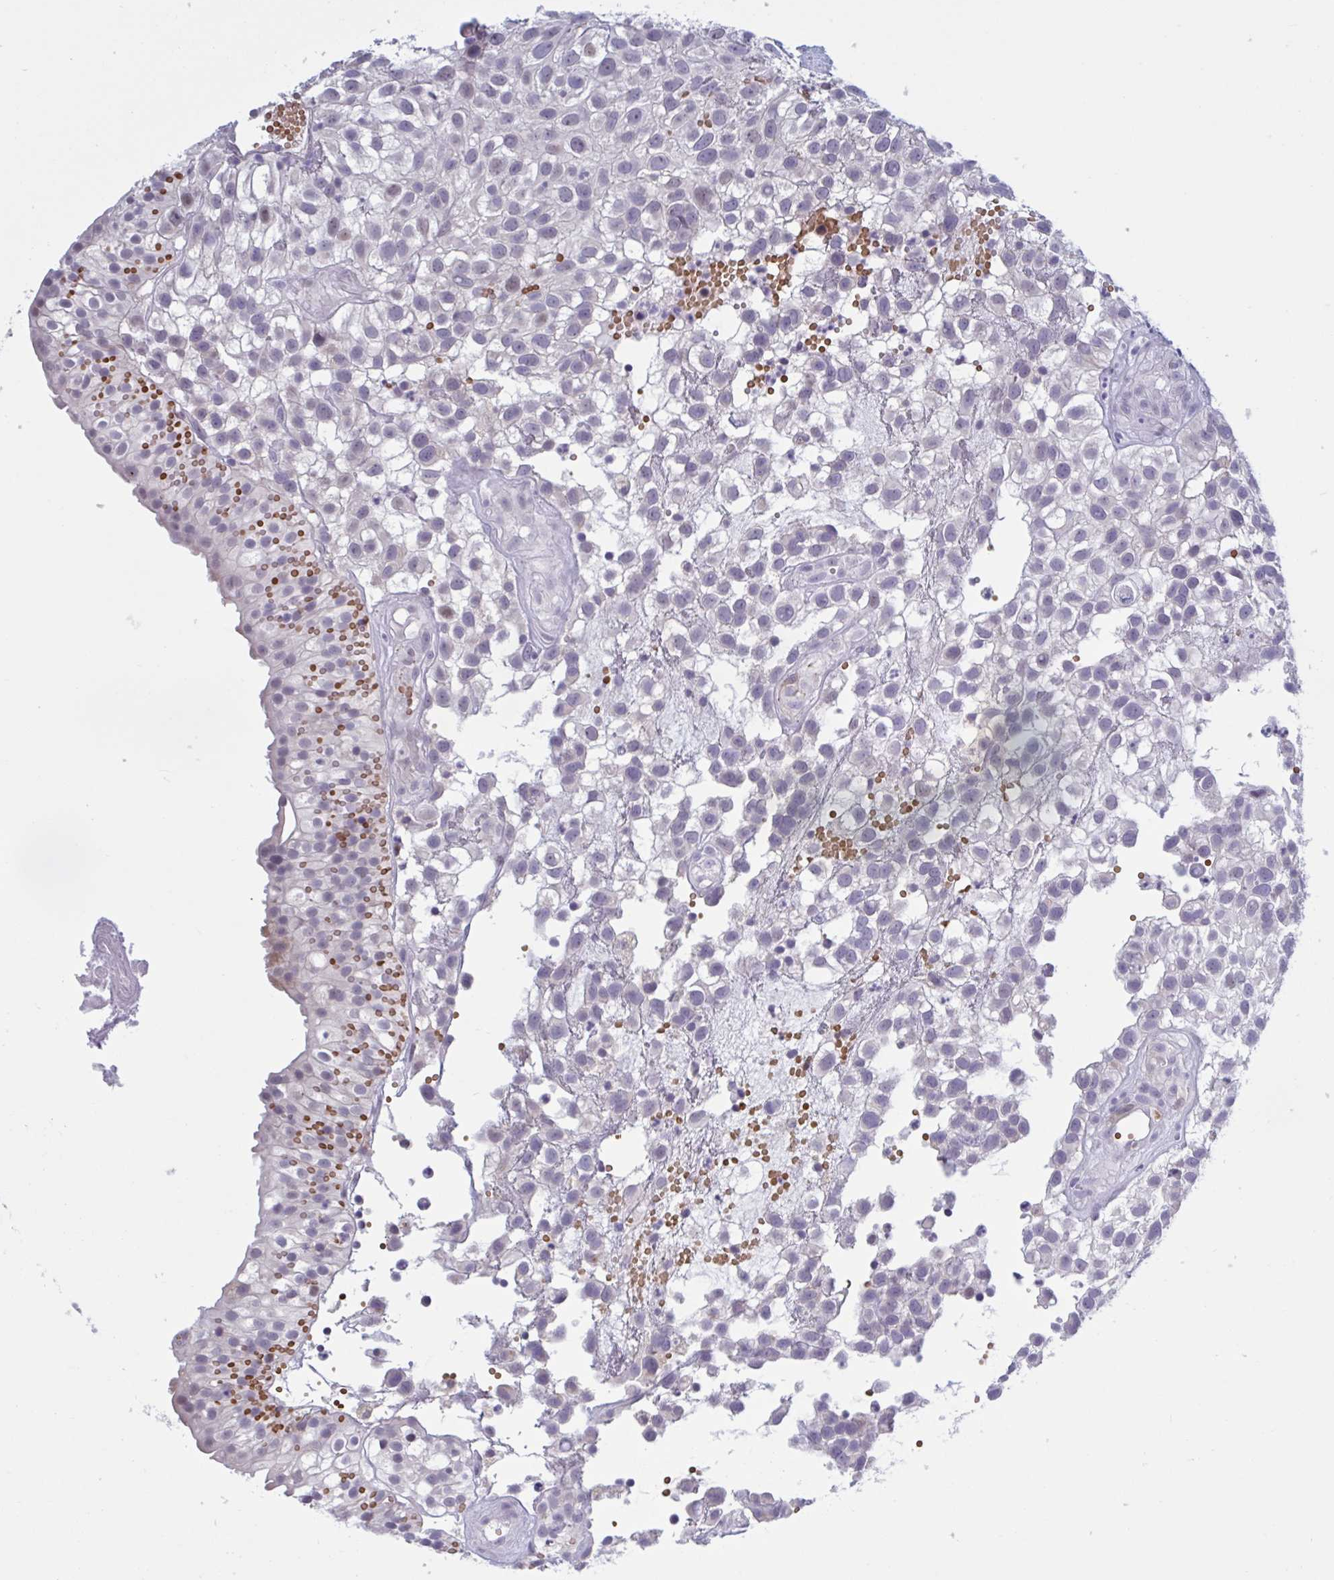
{"staining": {"intensity": "negative", "quantity": "none", "location": "none"}, "tissue": "urothelial cancer", "cell_type": "Tumor cells", "image_type": "cancer", "snomed": [{"axis": "morphology", "description": "Urothelial carcinoma, High grade"}, {"axis": "topography", "description": "Urinary bladder"}], "caption": "An image of urothelial cancer stained for a protein exhibits no brown staining in tumor cells.", "gene": "HSD11B2", "patient": {"sex": "male", "age": 56}}